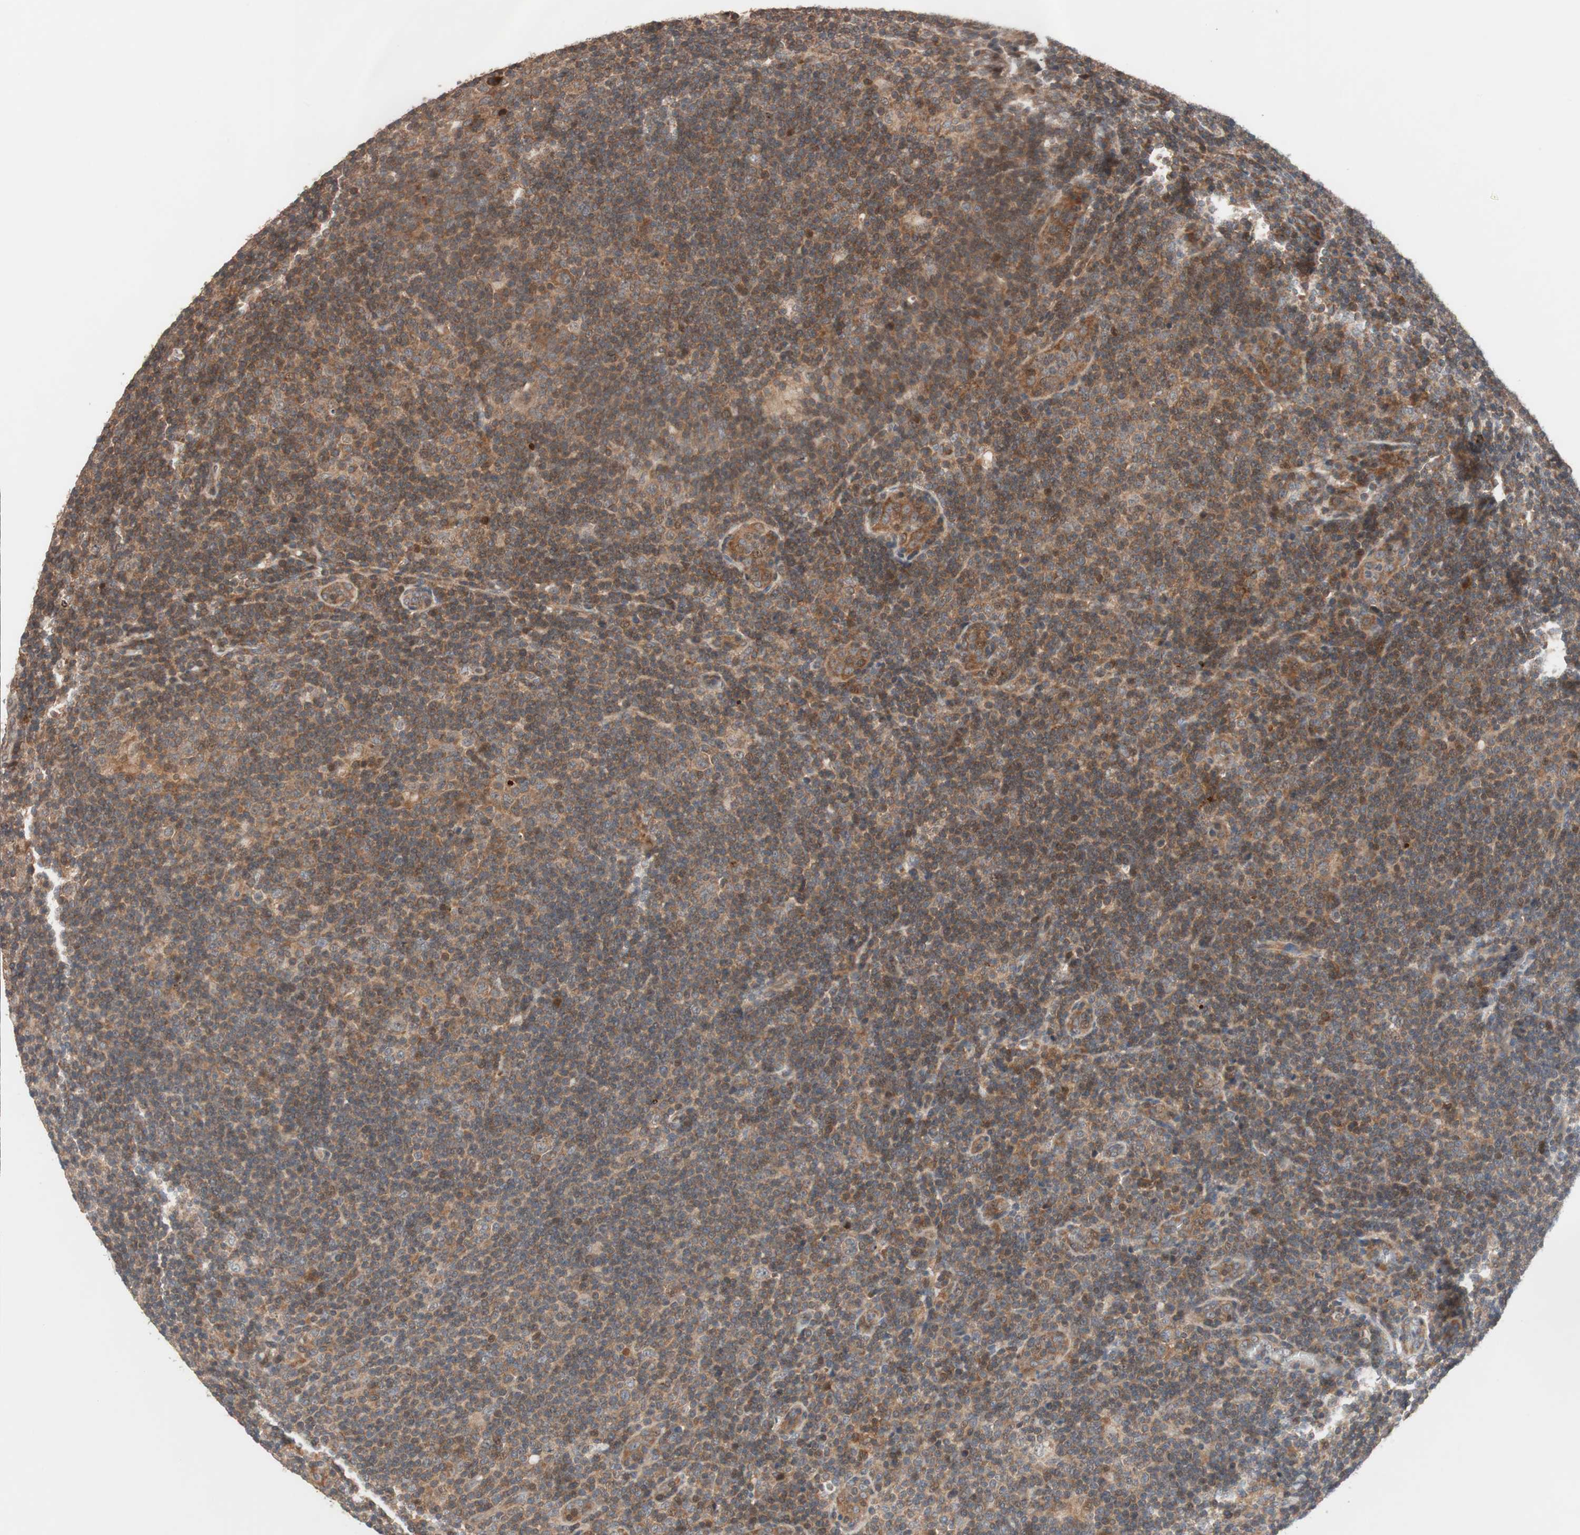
{"staining": {"intensity": "moderate", "quantity": ">75%", "location": "cytoplasmic/membranous"}, "tissue": "lymphoma", "cell_type": "Tumor cells", "image_type": "cancer", "snomed": [{"axis": "morphology", "description": "Hodgkin's disease, NOS"}, {"axis": "topography", "description": "Lymph node"}], "caption": "Immunohistochemical staining of human Hodgkin's disease reveals medium levels of moderate cytoplasmic/membranous protein positivity in about >75% of tumor cells.", "gene": "NF2", "patient": {"sex": "female", "age": 57}}